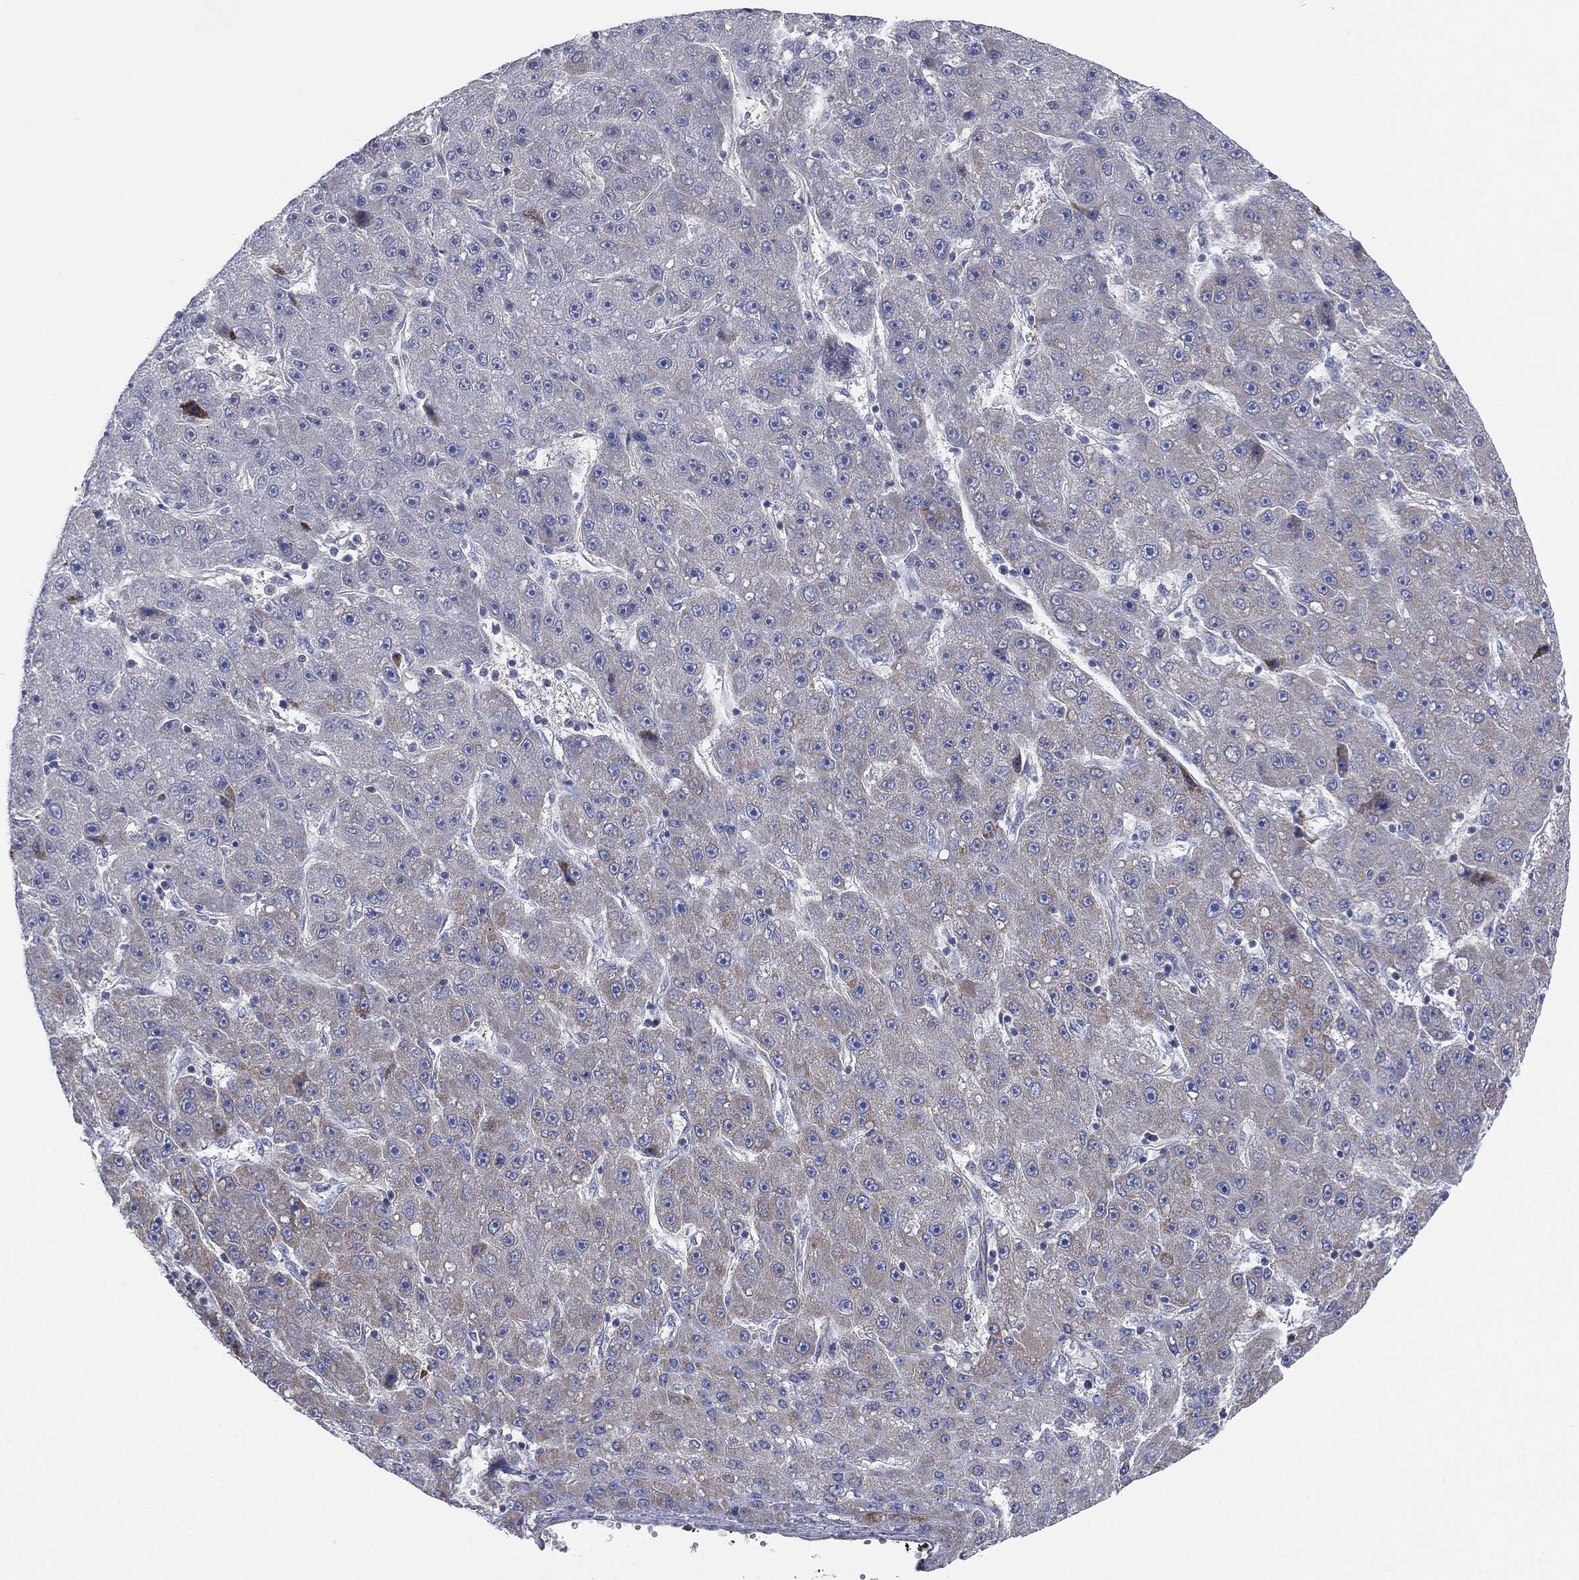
{"staining": {"intensity": "weak", "quantity": "<25%", "location": "cytoplasmic/membranous"}, "tissue": "liver cancer", "cell_type": "Tumor cells", "image_type": "cancer", "snomed": [{"axis": "morphology", "description": "Carcinoma, Hepatocellular, NOS"}, {"axis": "topography", "description": "Liver"}], "caption": "High power microscopy image of an immunohistochemistry image of hepatocellular carcinoma (liver), revealing no significant staining in tumor cells.", "gene": "INA", "patient": {"sex": "male", "age": 67}}